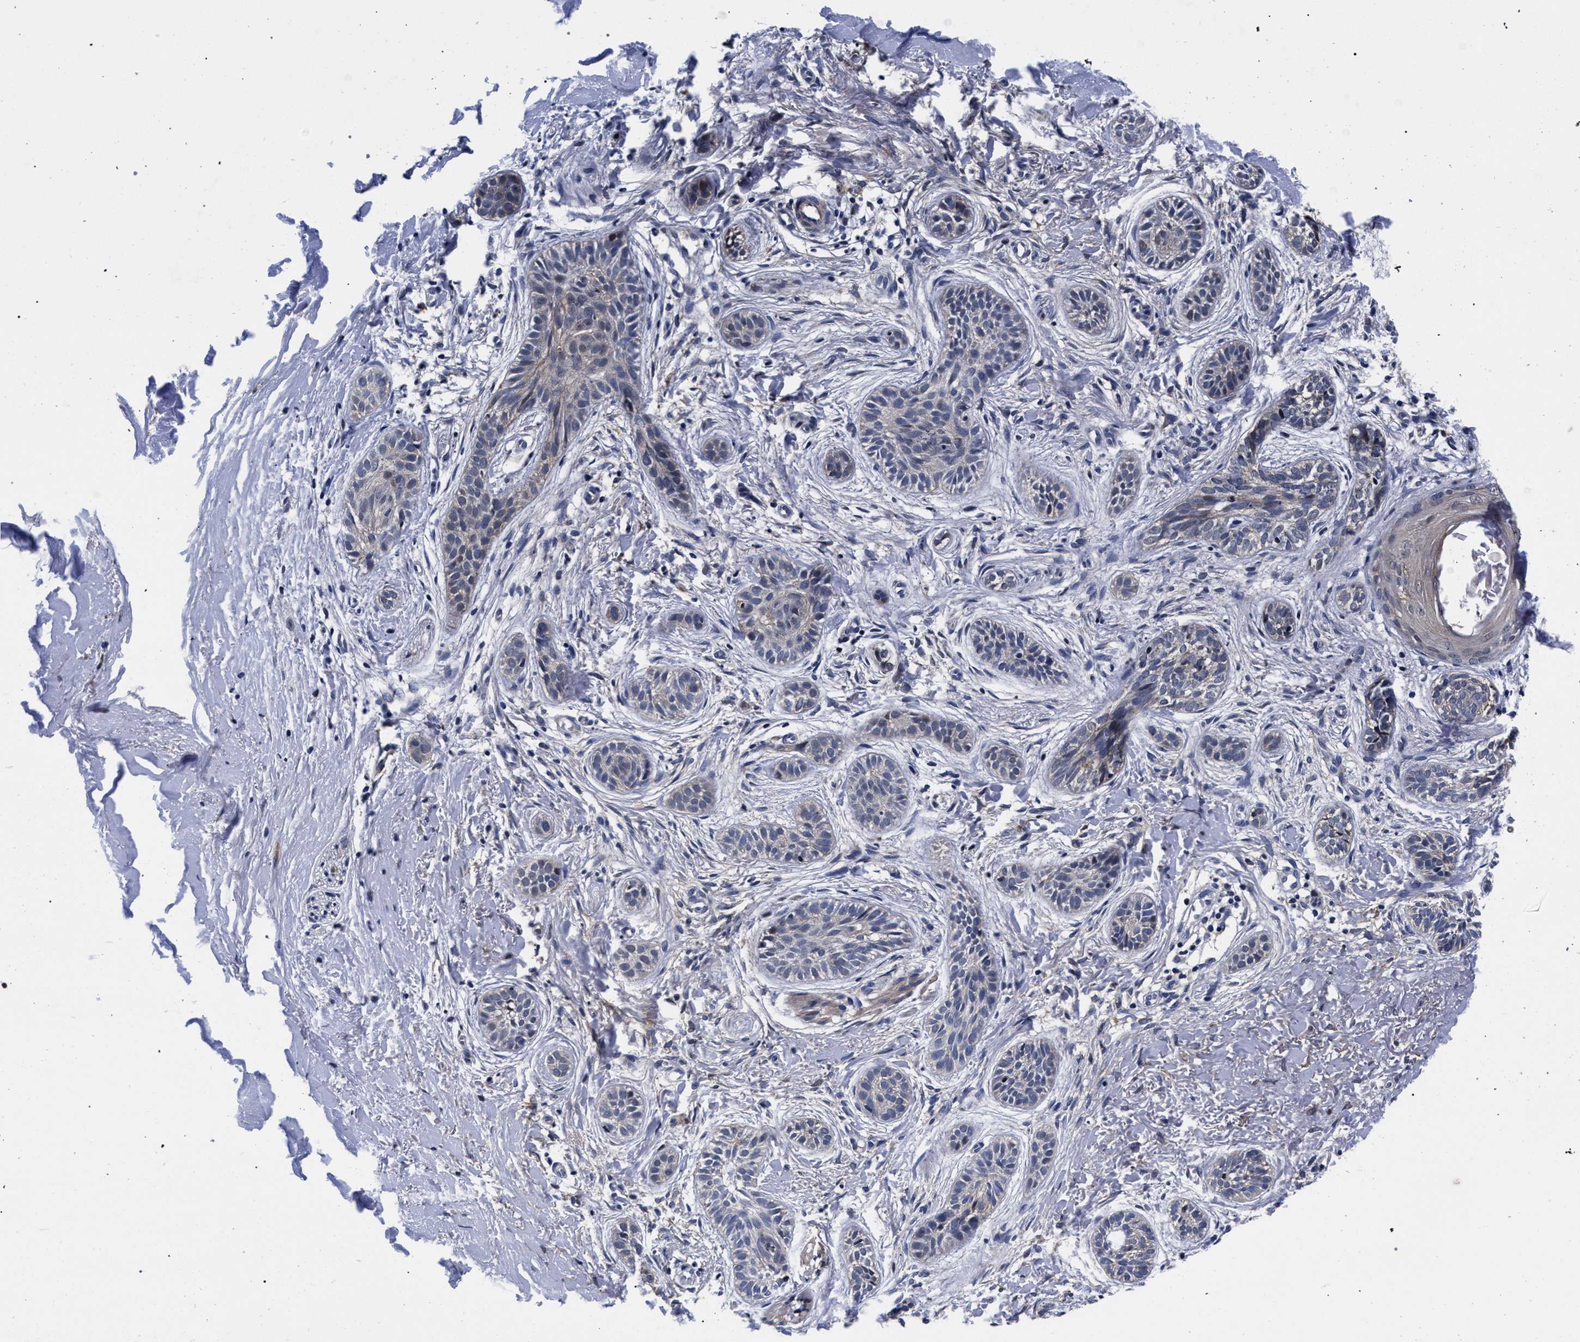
{"staining": {"intensity": "negative", "quantity": "none", "location": "none"}, "tissue": "skin cancer", "cell_type": "Tumor cells", "image_type": "cancer", "snomed": [{"axis": "morphology", "description": "Normal tissue, NOS"}, {"axis": "morphology", "description": "Basal cell carcinoma"}, {"axis": "topography", "description": "Skin"}], "caption": "IHC photomicrograph of neoplastic tissue: skin basal cell carcinoma stained with DAB (3,3'-diaminobenzidine) exhibits no significant protein expression in tumor cells.", "gene": "ZNF462", "patient": {"sex": "male", "age": 63}}